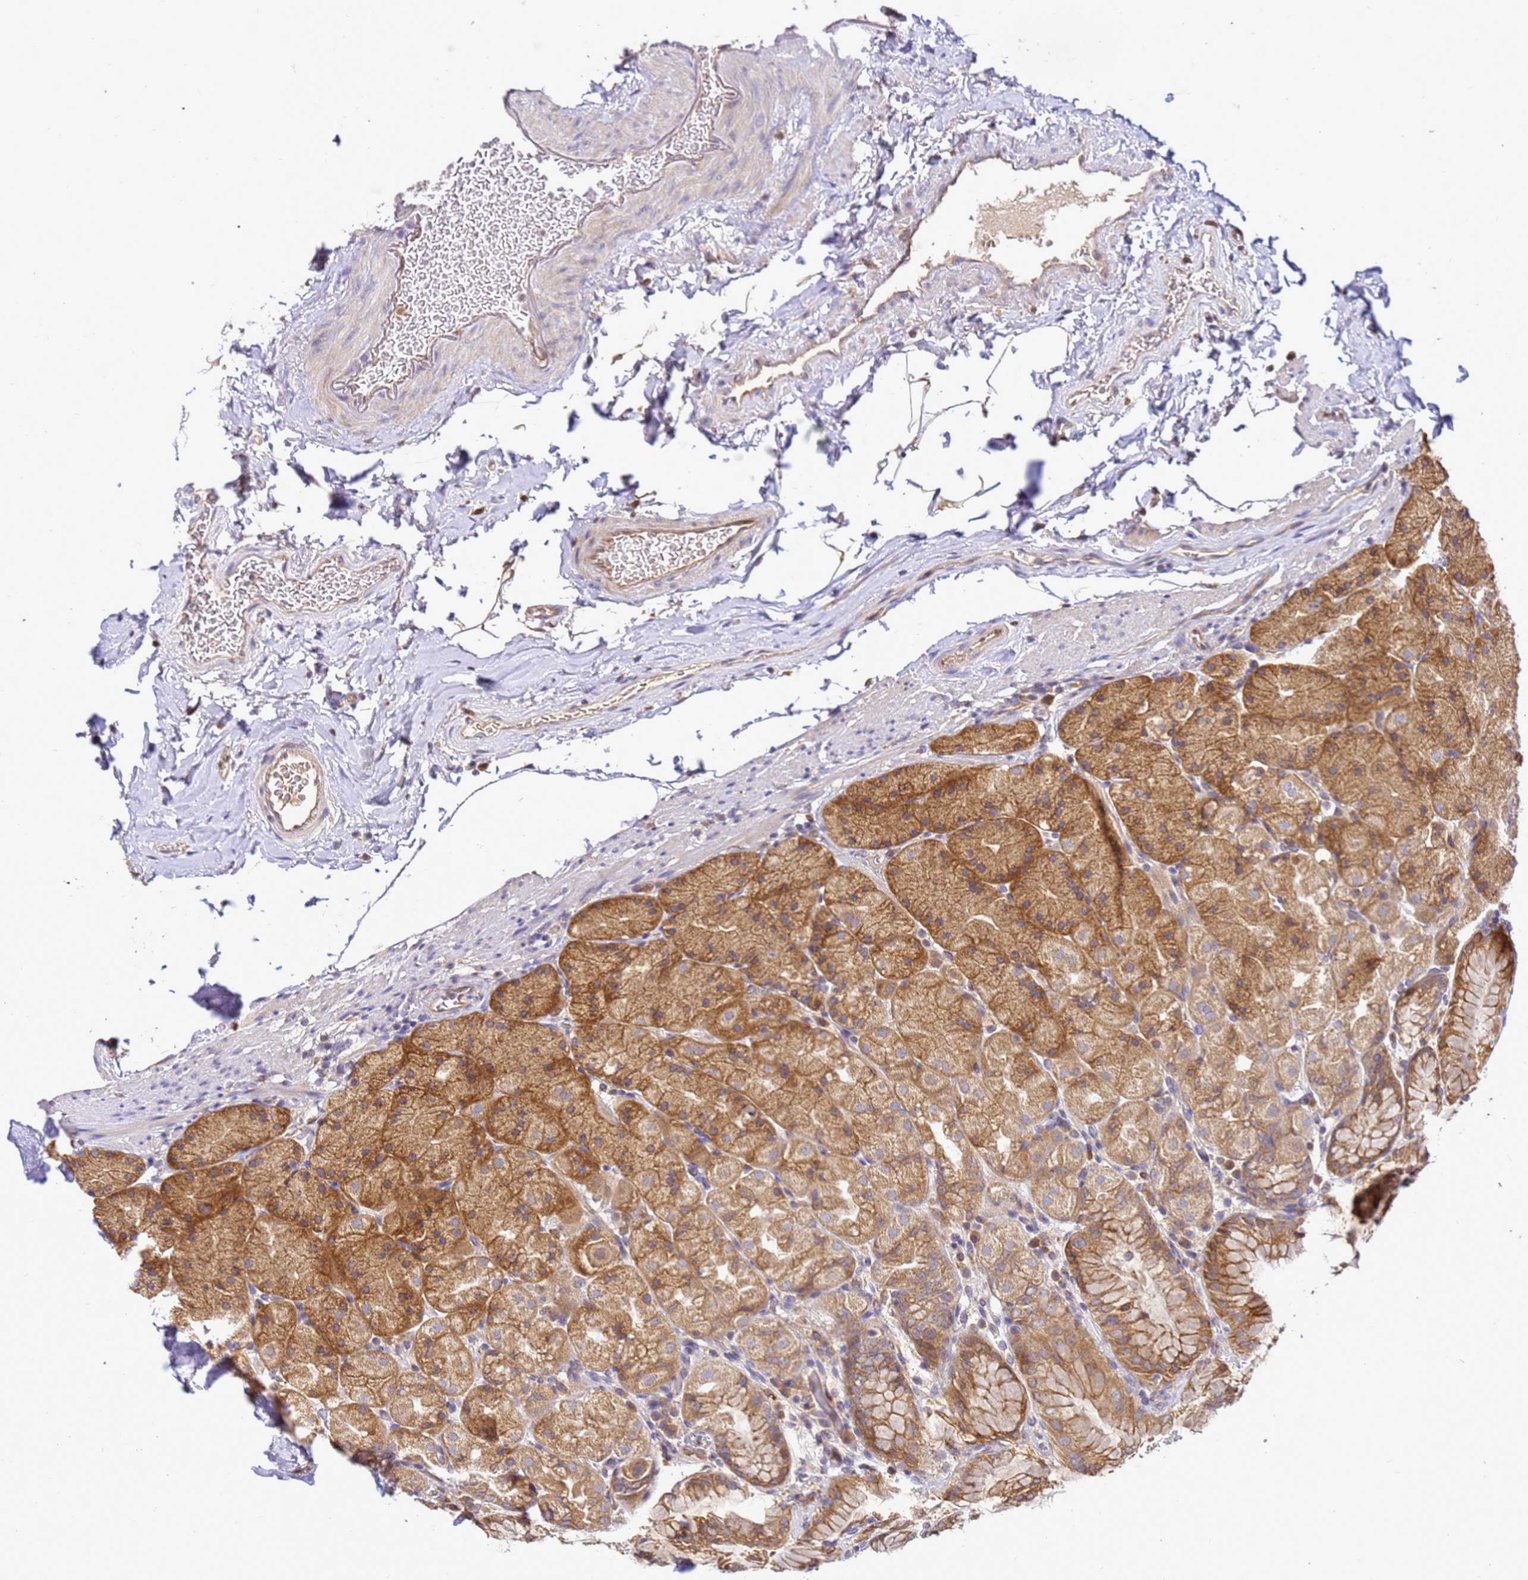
{"staining": {"intensity": "moderate", "quantity": ">75%", "location": "cytoplasmic/membranous"}, "tissue": "stomach", "cell_type": "Glandular cells", "image_type": "normal", "snomed": [{"axis": "morphology", "description": "Normal tissue, NOS"}, {"axis": "topography", "description": "Stomach, upper"}, {"axis": "topography", "description": "Stomach, lower"}], "caption": "DAB (3,3'-diaminobenzidine) immunohistochemical staining of benign stomach displays moderate cytoplasmic/membranous protein staining in approximately >75% of glandular cells. The staining is performed using DAB (3,3'-diaminobenzidine) brown chromogen to label protein expression. The nuclei are counter-stained blue using hematoxylin.", "gene": "ADPGK", "patient": {"sex": "male", "age": 67}}